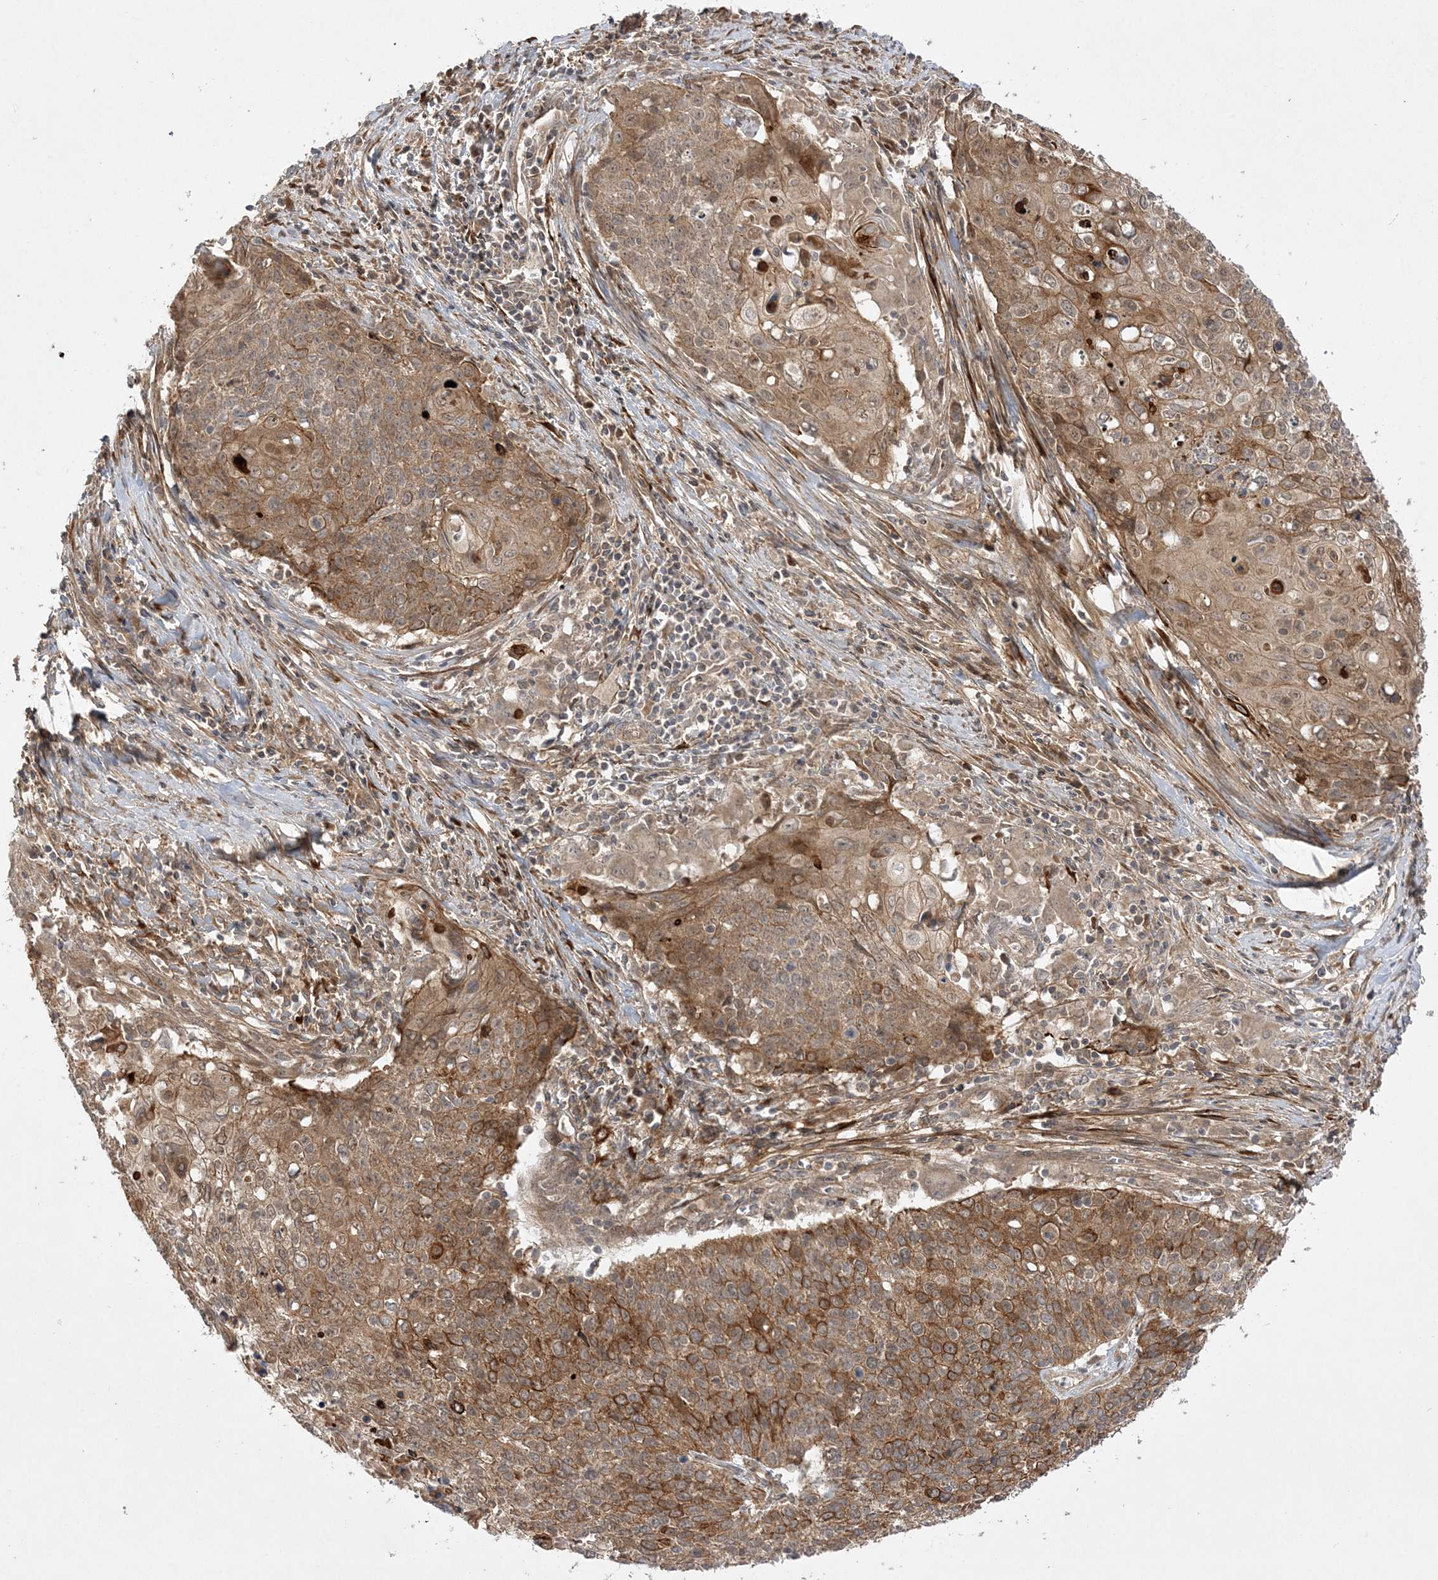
{"staining": {"intensity": "strong", "quantity": "25%-75%", "location": "cytoplasmic/membranous"}, "tissue": "cervical cancer", "cell_type": "Tumor cells", "image_type": "cancer", "snomed": [{"axis": "morphology", "description": "Squamous cell carcinoma, NOS"}, {"axis": "topography", "description": "Cervix"}], "caption": "High-power microscopy captured an IHC image of cervical cancer, revealing strong cytoplasmic/membranous expression in about 25%-75% of tumor cells.", "gene": "MMADHC", "patient": {"sex": "female", "age": 39}}